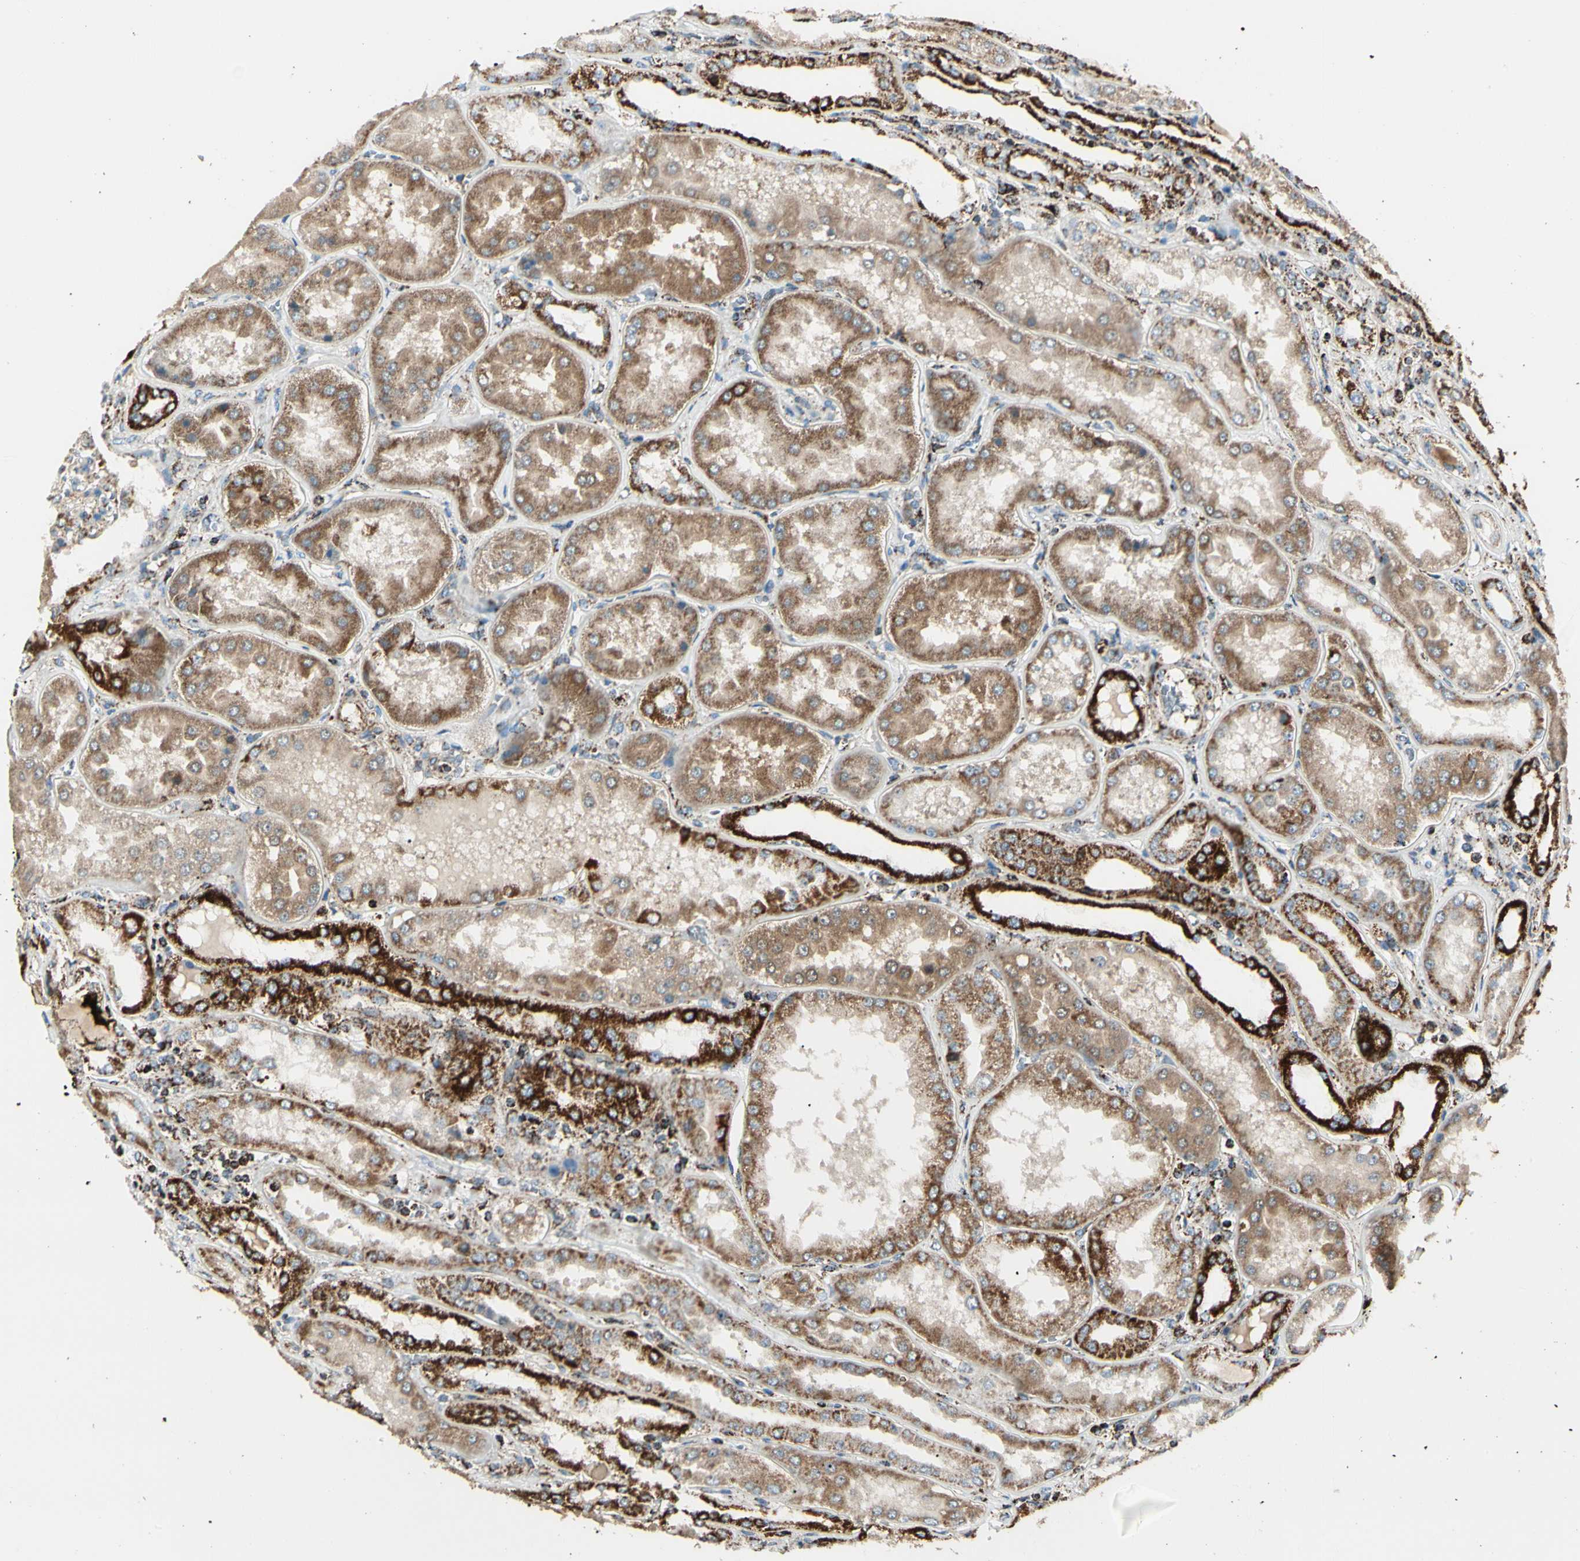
{"staining": {"intensity": "weak", "quantity": "25%-75%", "location": "cytoplasmic/membranous"}, "tissue": "kidney", "cell_type": "Cells in glomeruli", "image_type": "normal", "snomed": [{"axis": "morphology", "description": "Normal tissue, NOS"}, {"axis": "topography", "description": "Kidney"}], "caption": "An image of human kidney stained for a protein reveals weak cytoplasmic/membranous brown staining in cells in glomeruli.", "gene": "ME2", "patient": {"sex": "female", "age": 56}}